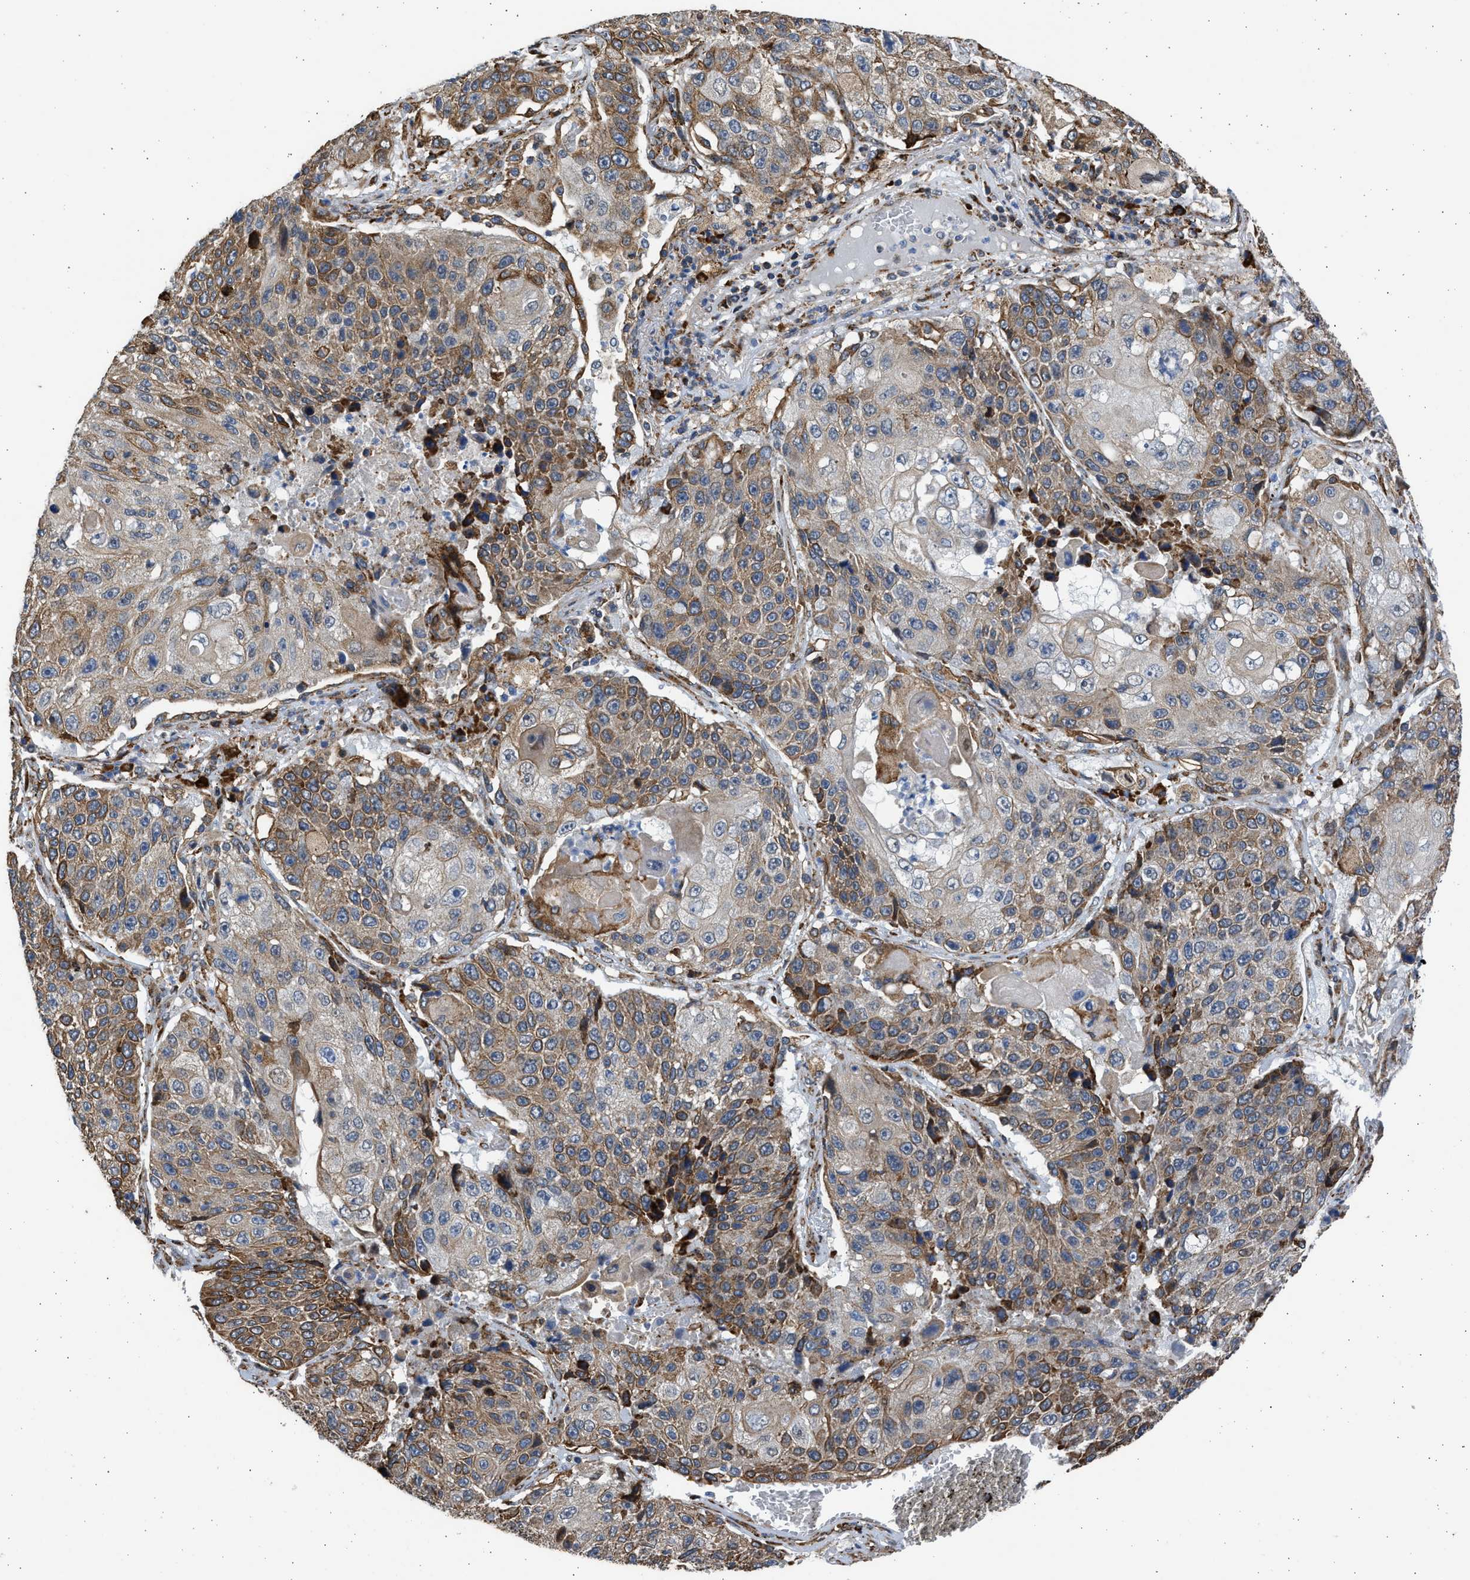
{"staining": {"intensity": "moderate", "quantity": ">75%", "location": "cytoplasmic/membranous"}, "tissue": "lung cancer", "cell_type": "Tumor cells", "image_type": "cancer", "snomed": [{"axis": "morphology", "description": "Squamous cell carcinoma, NOS"}, {"axis": "topography", "description": "Lung"}], "caption": "Protein expression analysis of lung cancer (squamous cell carcinoma) displays moderate cytoplasmic/membranous positivity in about >75% of tumor cells.", "gene": "PLD2", "patient": {"sex": "male", "age": 61}}